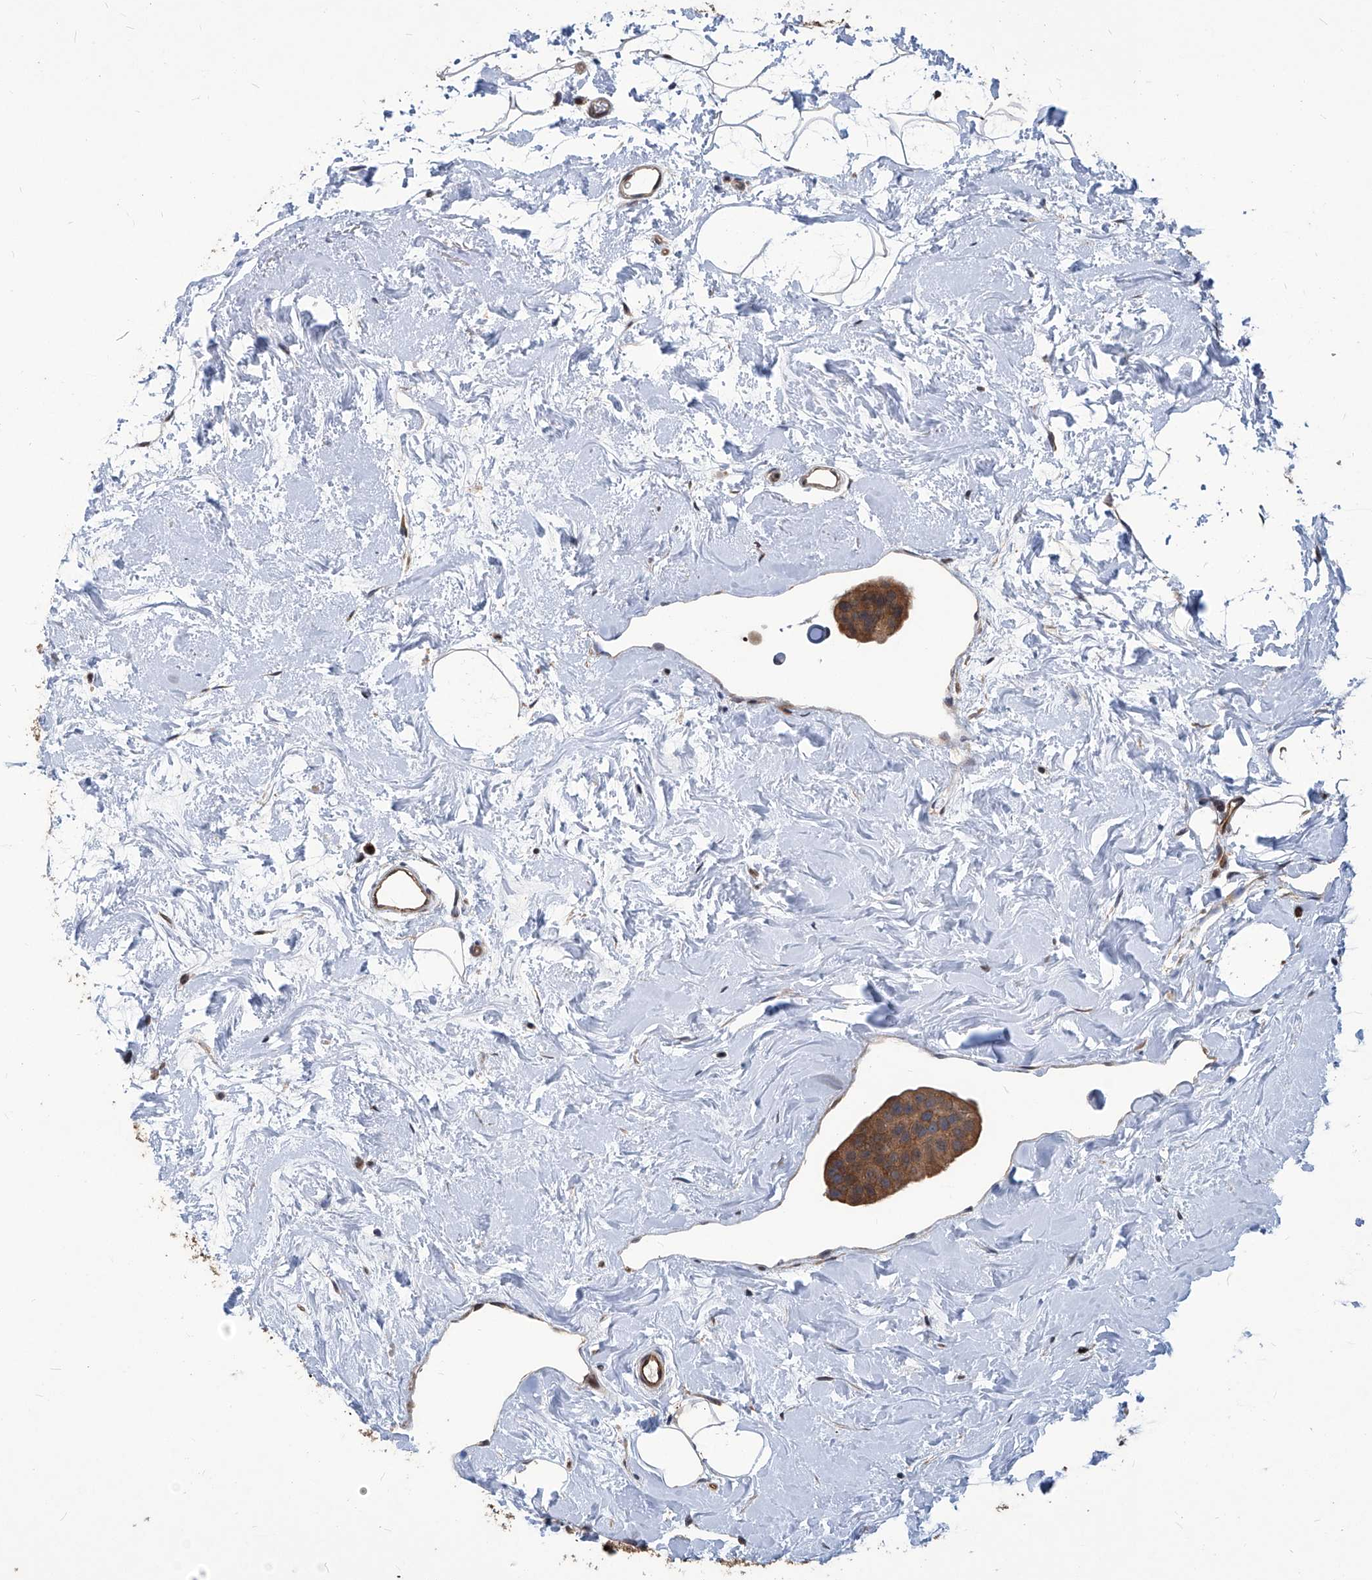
{"staining": {"intensity": "moderate", "quantity": ">75%", "location": "cytoplasmic/membranous"}, "tissue": "breast cancer", "cell_type": "Tumor cells", "image_type": "cancer", "snomed": [{"axis": "morphology", "description": "Normal tissue, NOS"}, {"axis": "morphology", "description": "Duct carcinoma"}, {"axis": "topography", "description": "Breast"}], "caption": "Human breast cancer stained with a brown dye demonstrates moderate cytoplasmic/membranous positive staining in approximately >75% of tumor cells.", "gene": "PSMB1", "patient": {"sex": "female", "age": 39}}